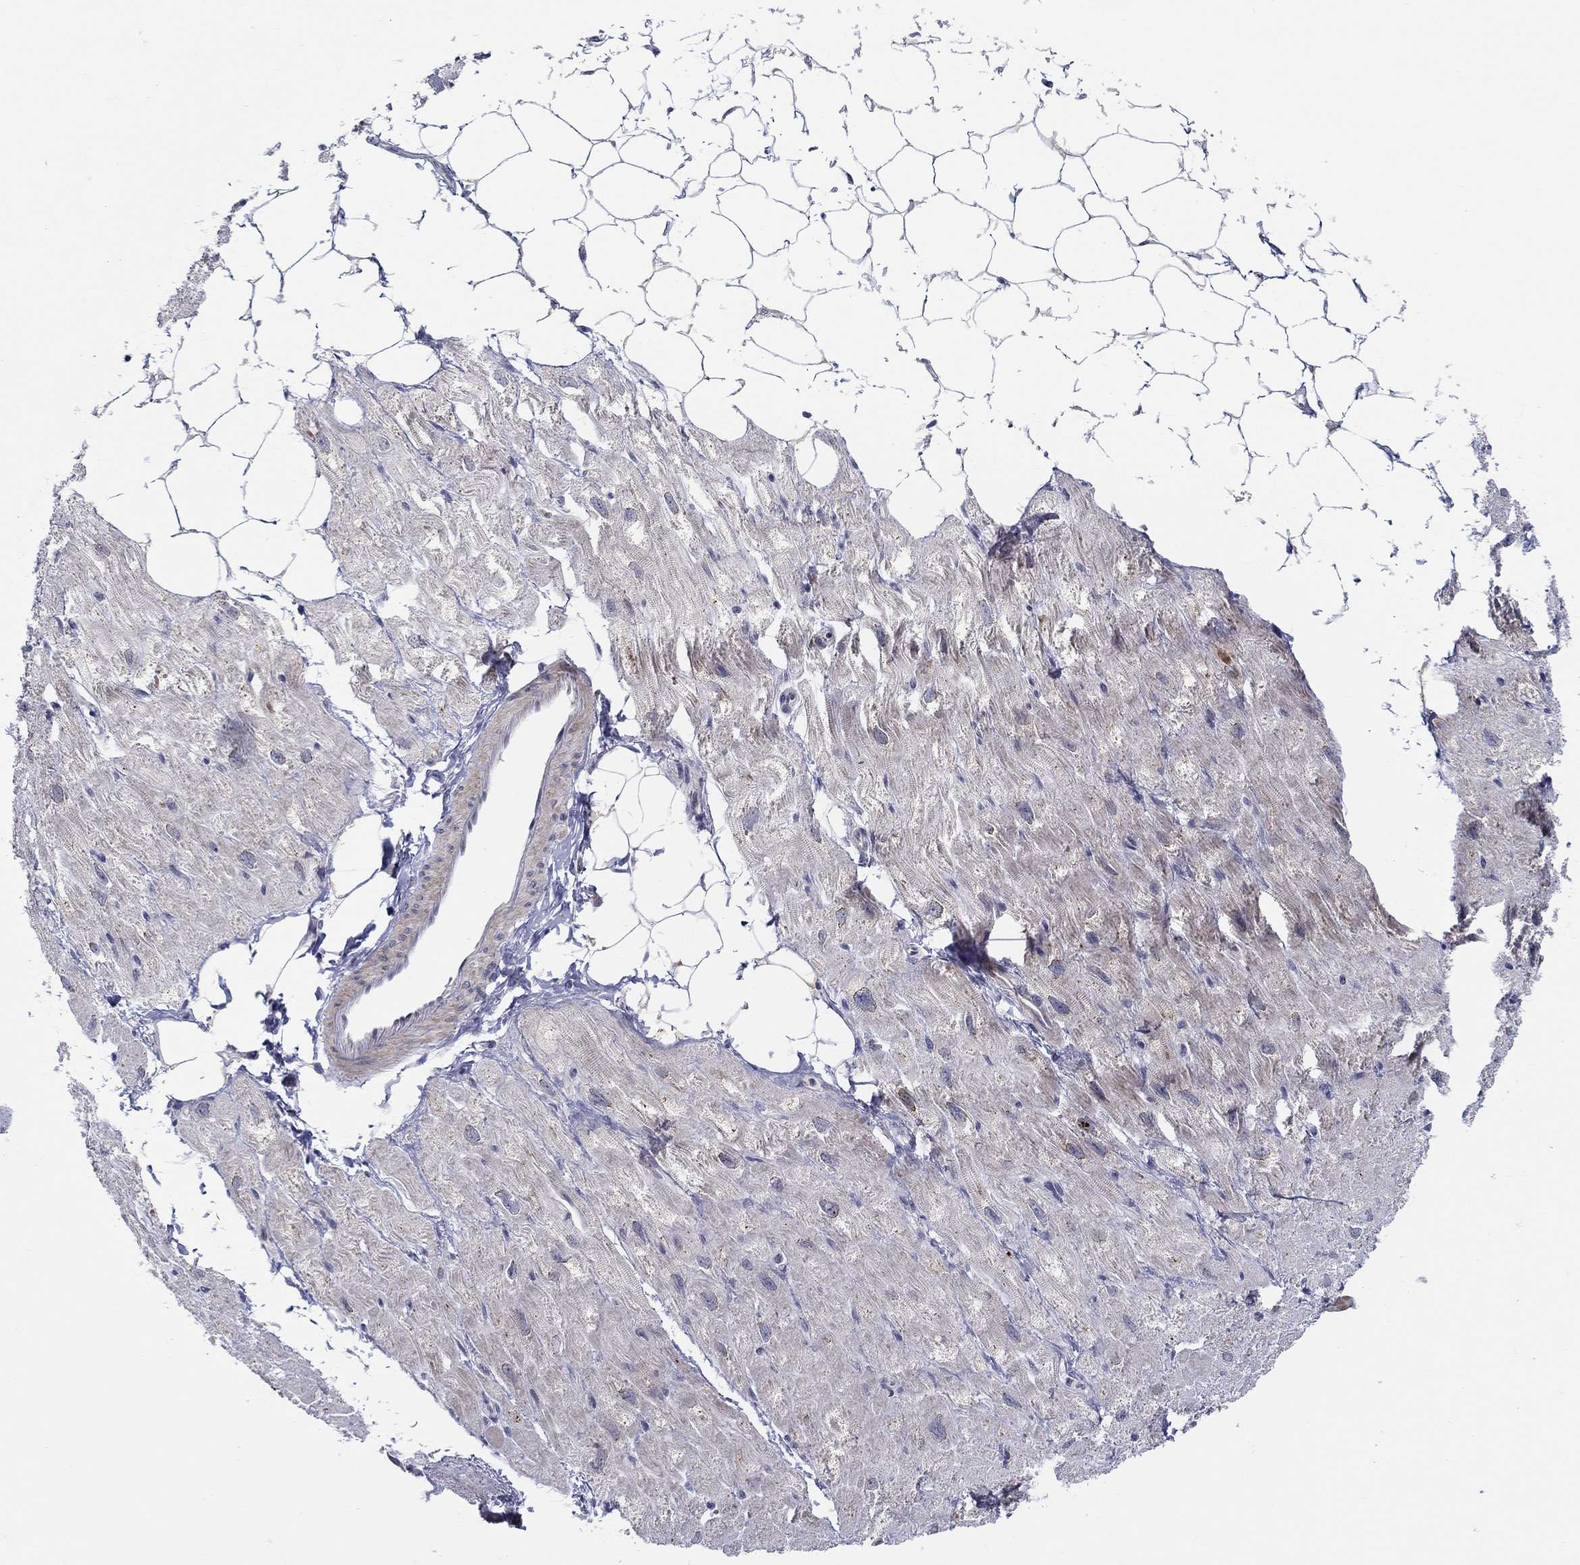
{"staining": {"intensity": "weak", "quantity": "25%-75%", "location": "cytoplasmic/membranous"}, "tissue": "heart muscle", "cell_type": "Cardiomyocytes", "image_type": "normal", "snomed": [{"axis": "morphology", "description": "Normal tissue, NOS"}, {"axis": "topography", "description": "Heart"}], "caption": "IHC of normal heart muscle exhibits low levels of weak cytoplasmic/membranous expression in about 25%-75% of cardiomyocytes.", "gene": "ALOX12", "patient": {"sex": "male", "age": 66}}